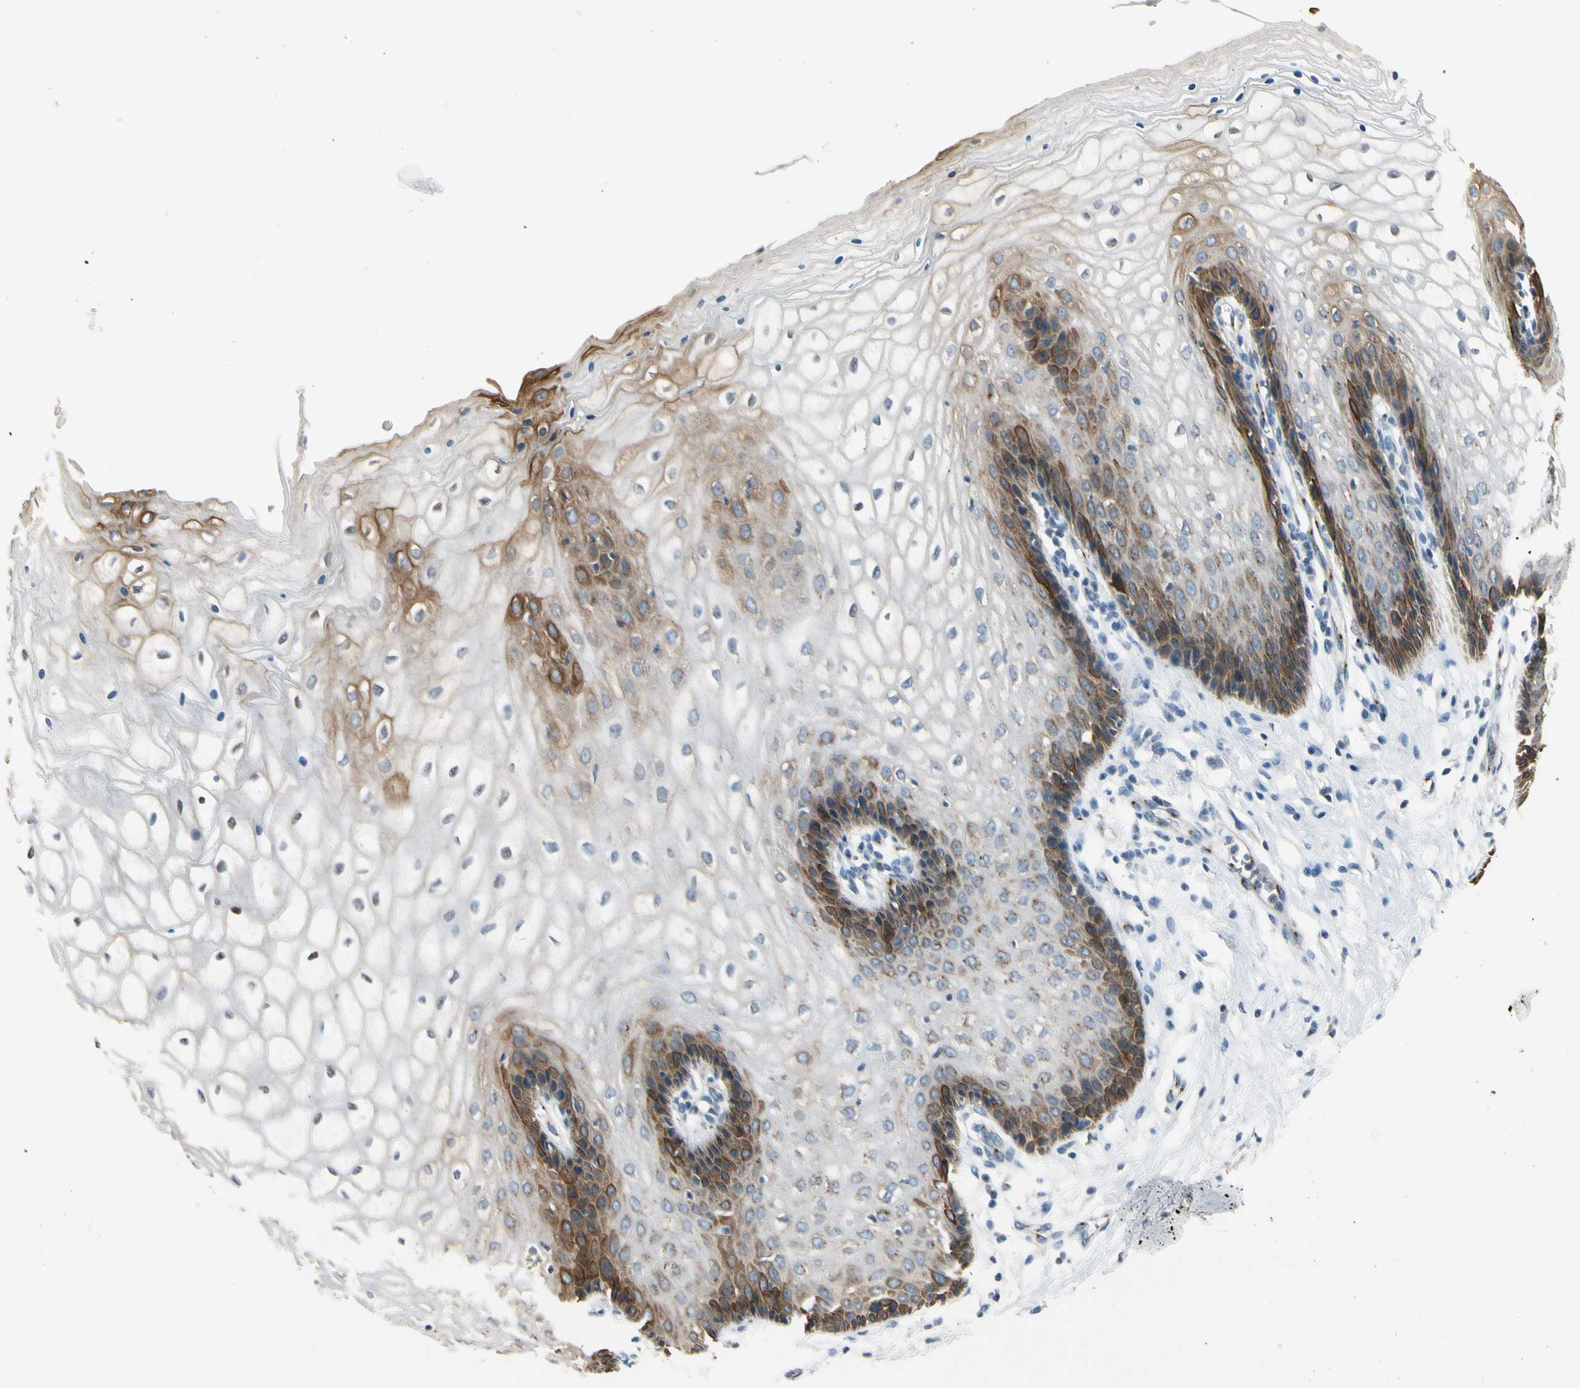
{"staining": {"intensity": "strong", "quantity": "25%-75%", "location": "cytoplasmic/membranous"}, "tissue": "vagina", "cell_type": "Squamous epithelial cells", "image_type": "normal", "snomed": [{"axis": "morphology", "description": "Normal tissue, NOS"}, {"axis": "topography", "description": "Vagina"}], "caption": "Vagina stained for a protein demonstrates strong cytoplasmic/membranous positivity in squamous epithelial cells. The staining was performed using DAB (3,3'-diaminobenzidine) to visualize the protein expression in brown, while the nuclei were stained in blue with hematoxylin (Magnification: 20x).", "gene": "MANSC1", "patient": {"sex": "female", "age": 34}}